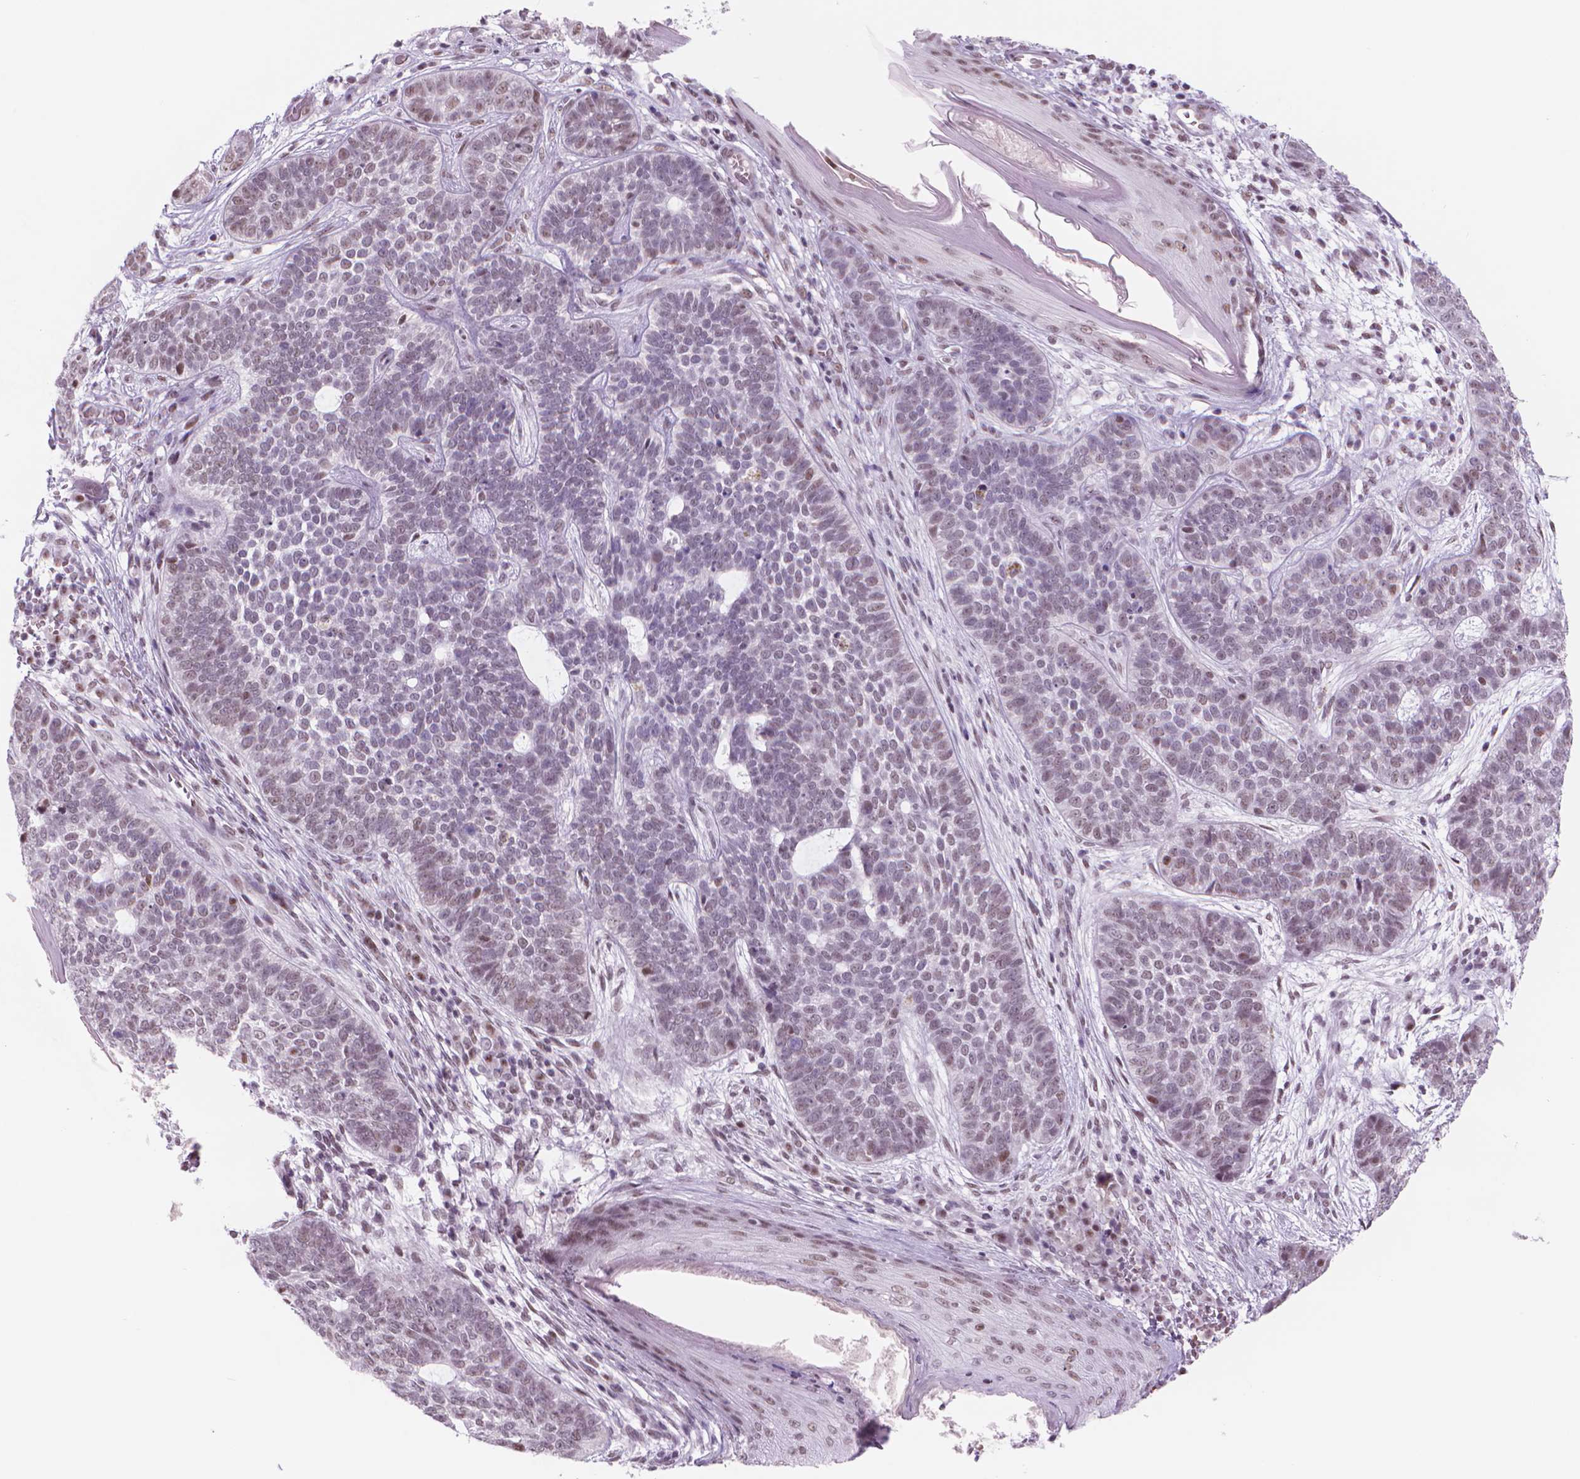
{"staining": {"intensity": "moderate", "quantity": "<25%", "location": "nuclear"}, "tissue": "skin cancer", "cell_type": "Tumor cells", "image_type": "cancer", "snomed": [{"axis": "morphology", "description": "Basal cell carcinoma"}, {"axis": "topography", "description": "Skin"}], "caption": "Basal cell carcinoma (skin) stained with DAB (3,3'-diaminobenzidine) immunohistochemistry reveals low levels of moderate nuclear positivity in approximately <25% of tumor cells. The staining was performed using DAB to visualize the protein expression in brown, while the nuclei were stained in blue with hematoxylin (Magnification: 20x).", "gene": "POLR3D", "patient": {"sex": "female", "age": 69}}